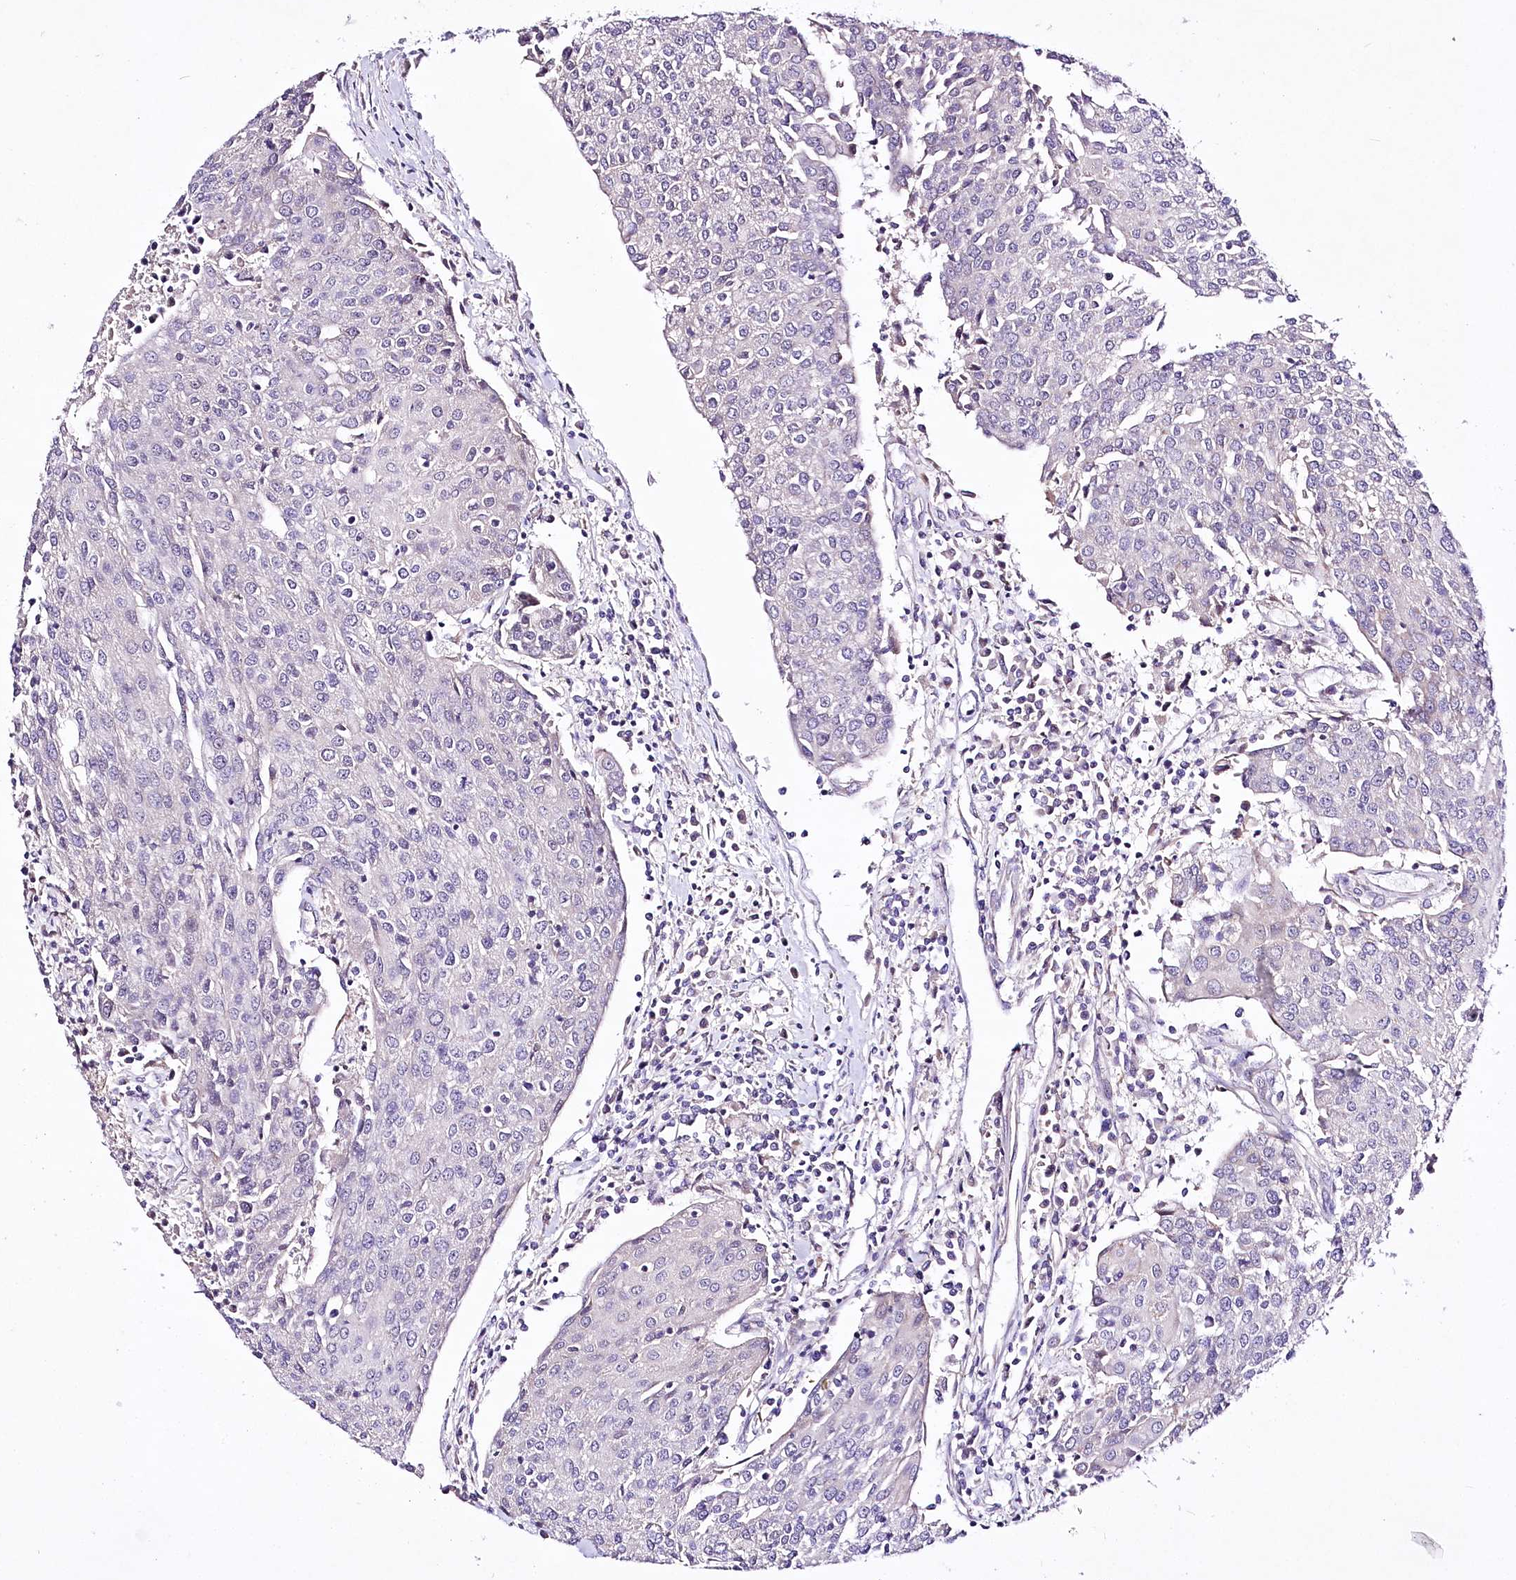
{"staining": {"intensity": "negative", "quantity": "none", "location": "none"}, "tissue": "urothelial cancer", "cell_type": "Tumor cells", "image_type": "cancer", "snomed": [{"axis": "morphology", "description": "Urothelial carcinoma, High grade"}, {"axis": "topography", "description": "Urinary bladder"}], "caption": "This is a image of IHC staining of urothelial cancer, which shows no staining in tumor cells.", "gene": "ATE1", "patient": {"sex": "female", "age": 85}}